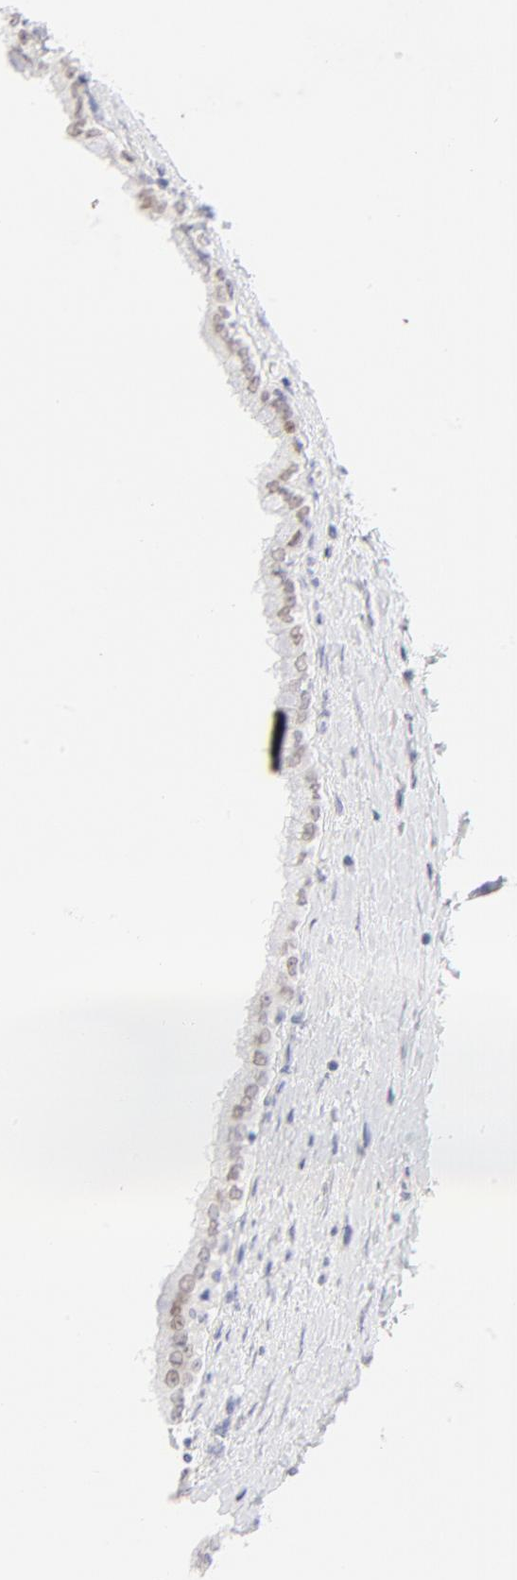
{"staining": {"intensity": "moderate", "quantity": "25%-75%", "location": "nuclear"}, "tissue": "pancreatic cancer", "cell_type": "Tumor cells", "image_type": "cancer", "snomed": [{"axis": "morphology", "description": "Adenocarcinoma, NOS"}, {"axis": "topography", "description": "Pancreas"}], "caption": "Protein staining demonstrates moderate nuclear expression in approximately 25%-75% of tumor cells in pancreatic cancer. Immunohistochemistry (ihc) stains the protein of interest in brown and the nuclei are stained blue.", "gene": "ELF3", "patient": {"sex": "male", "age": 79}}